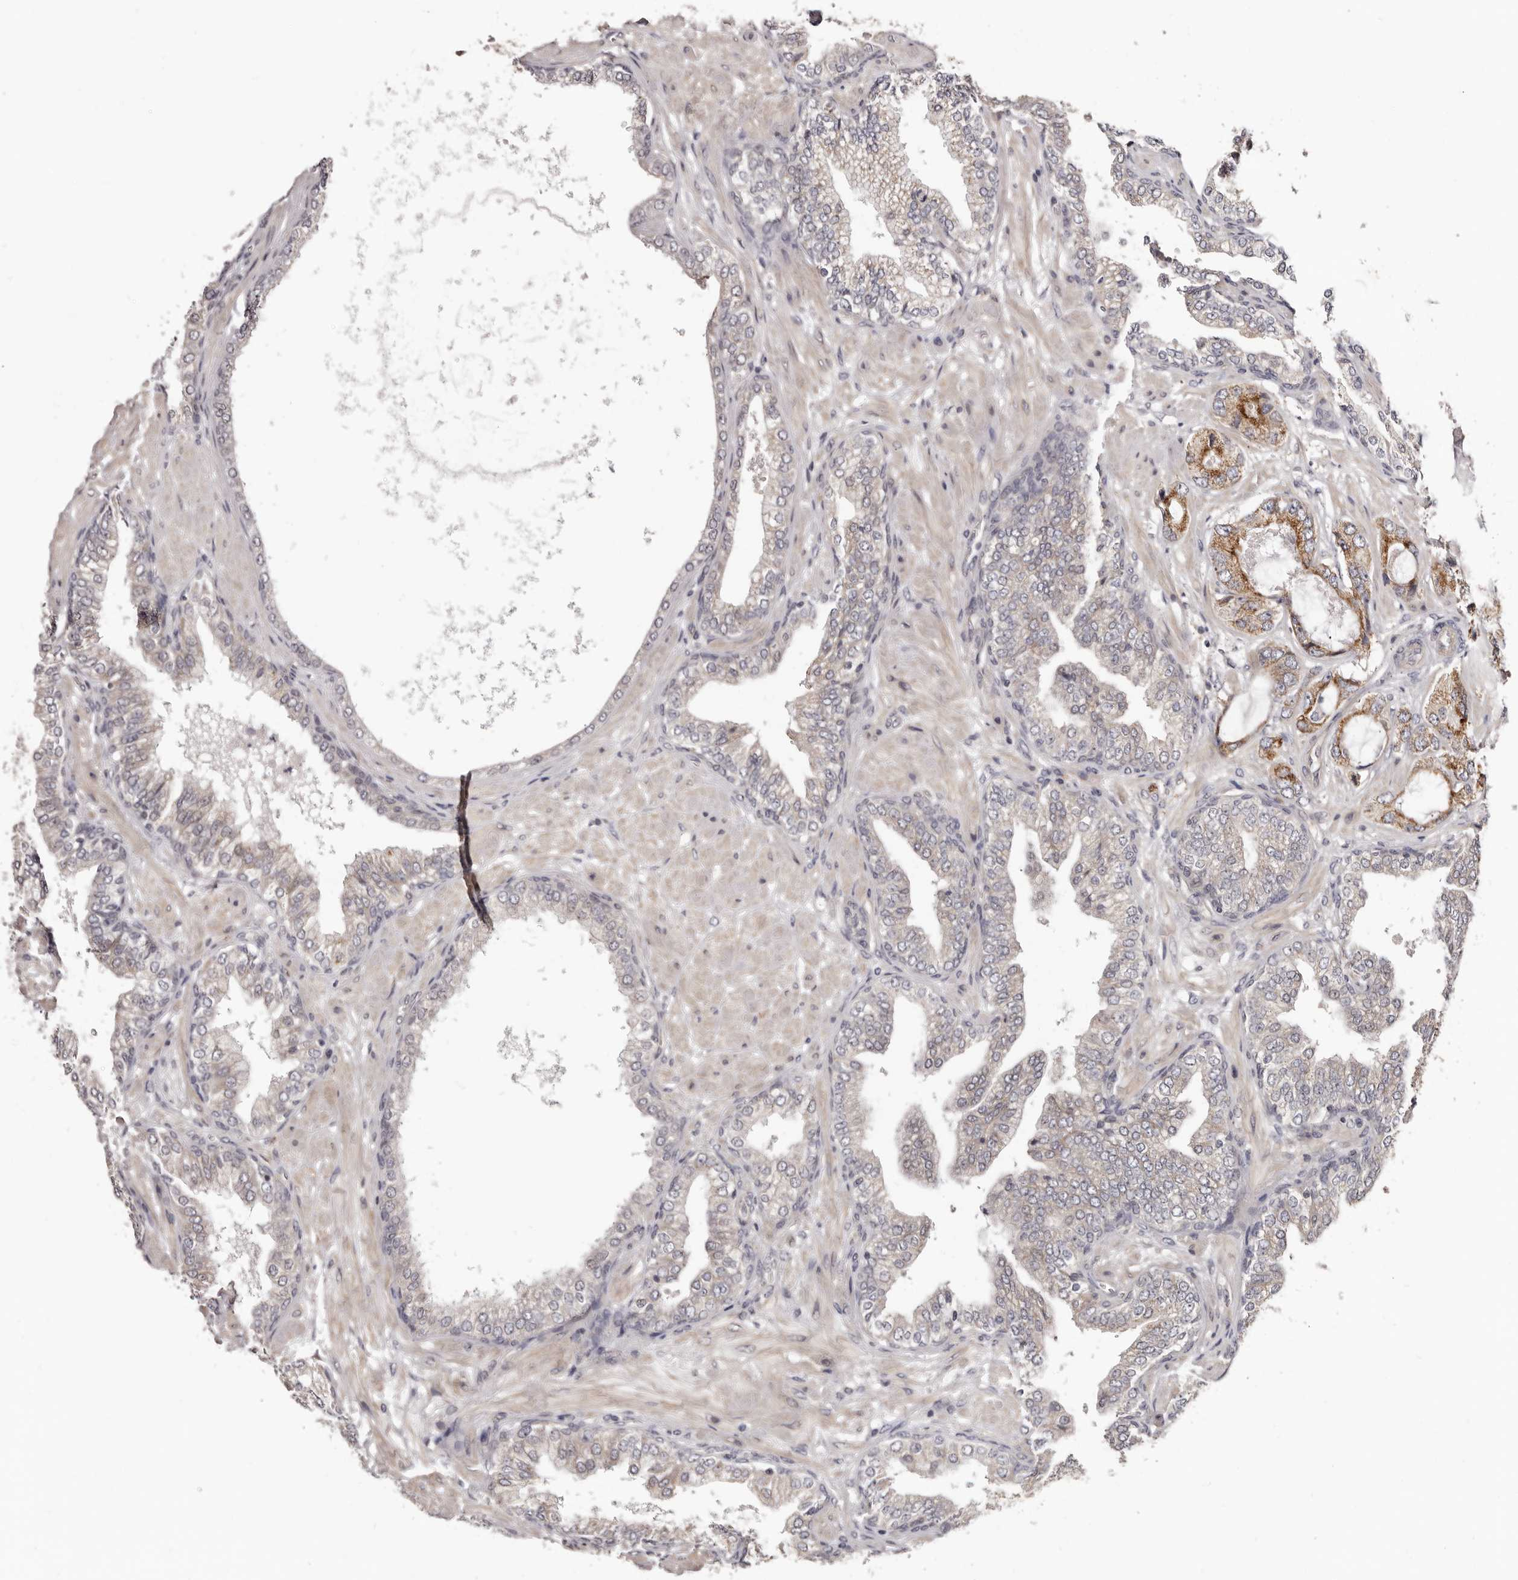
{"staining": {"intensity": "moderate", "quantity": ">75%", "location": "cytoplasmic/membranous"}, "tissue": "prostate cancer", "cell_type": "Tumor cells", "image_type": "cancer", "snomed": [{"axis": "morphology", "description": "Adenocarcinoma, High grade"}, {"axis": "topography", "description": "Prostate"}], "caption": "Protein positivity by immunohistochemistry demonstrates moderate cytoplasmic/membranous positivity in approximately >75% of tumor cells in prostate adenocarcinoma (high-grade). (DAB (3,3'-diaminobenzidine) = brown stain, brightfield microscopy at high magnification).", "gene": "NOL12", "patient": {"sex": "male", "age": 59}}